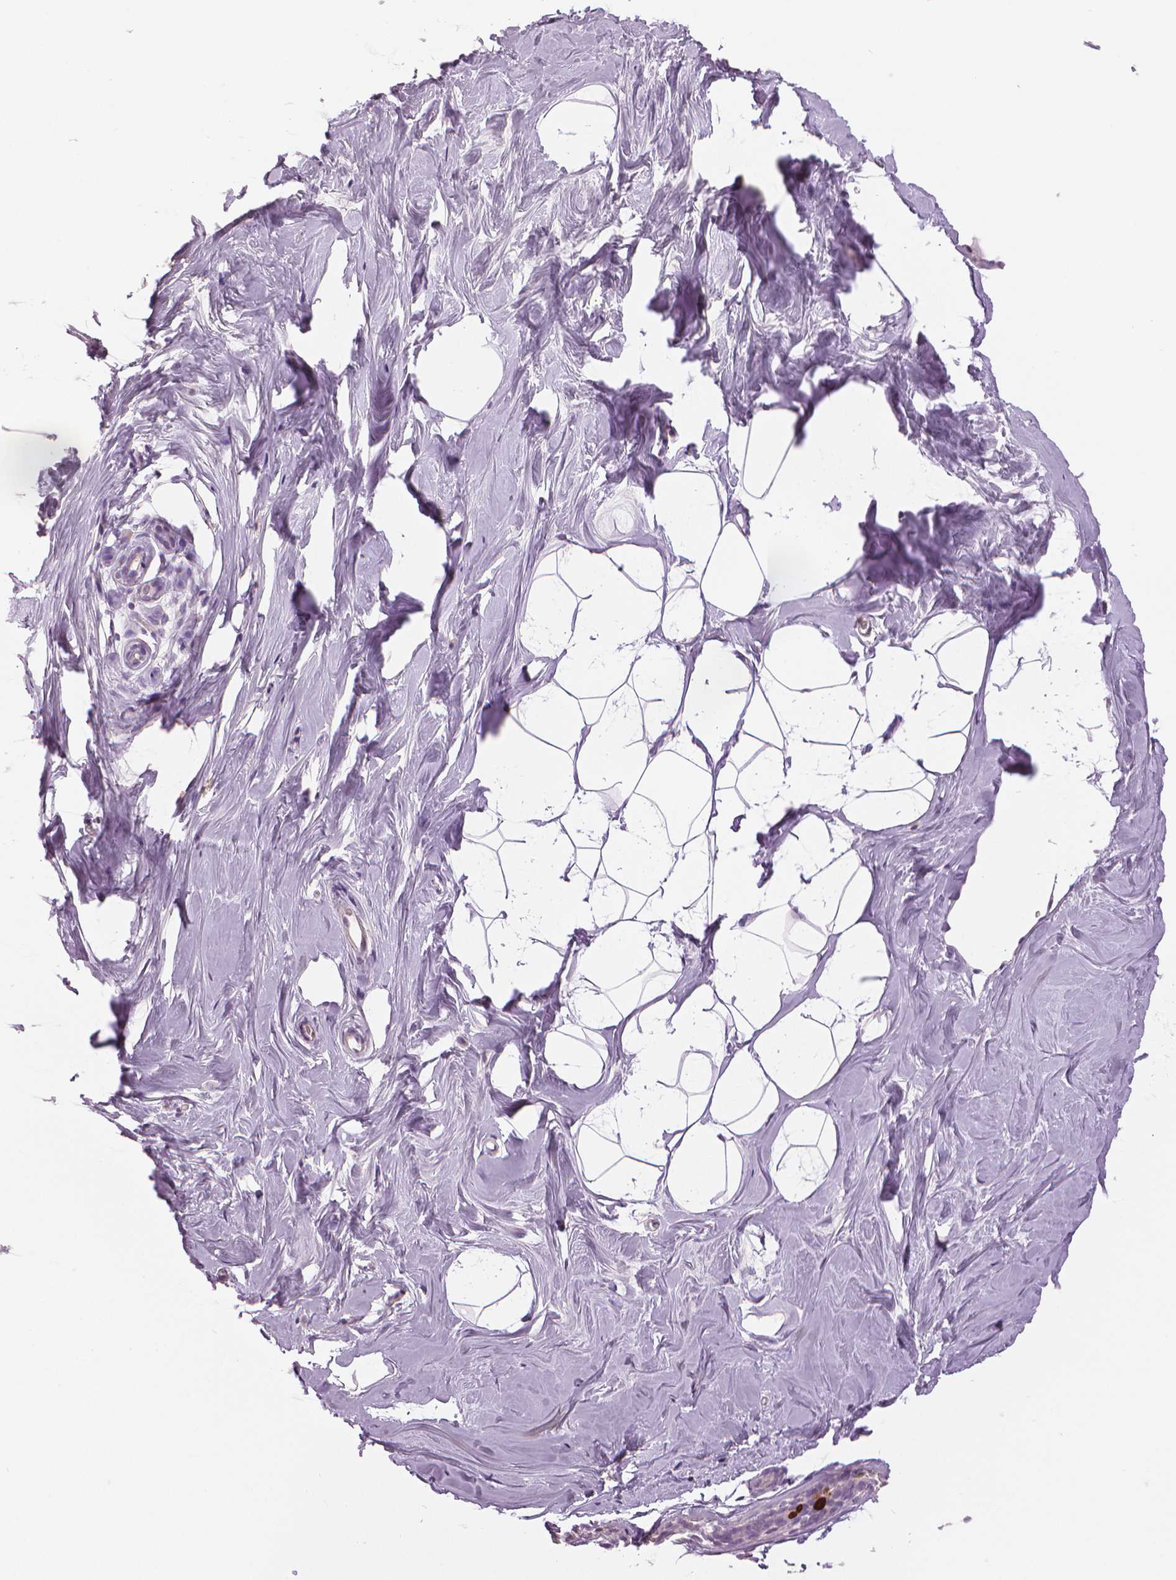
{"staining": {"intensity": "negative", "quantity": "none", "location": "none"}, "tissue": "breast", "cell_type": "Adipocytes", "image_type": "normal", "snomed": [{"axis": "morphology", "description": "Normal tissue, NOS"}, {"axis": "topography", "description": "Breast"}], "caption": "Immunohistochemical staining of unremarkable breast exhibits no significant staining in adipocytes.", "gene": "MKI67", "patient": {"sex": "female", "age": 32}}